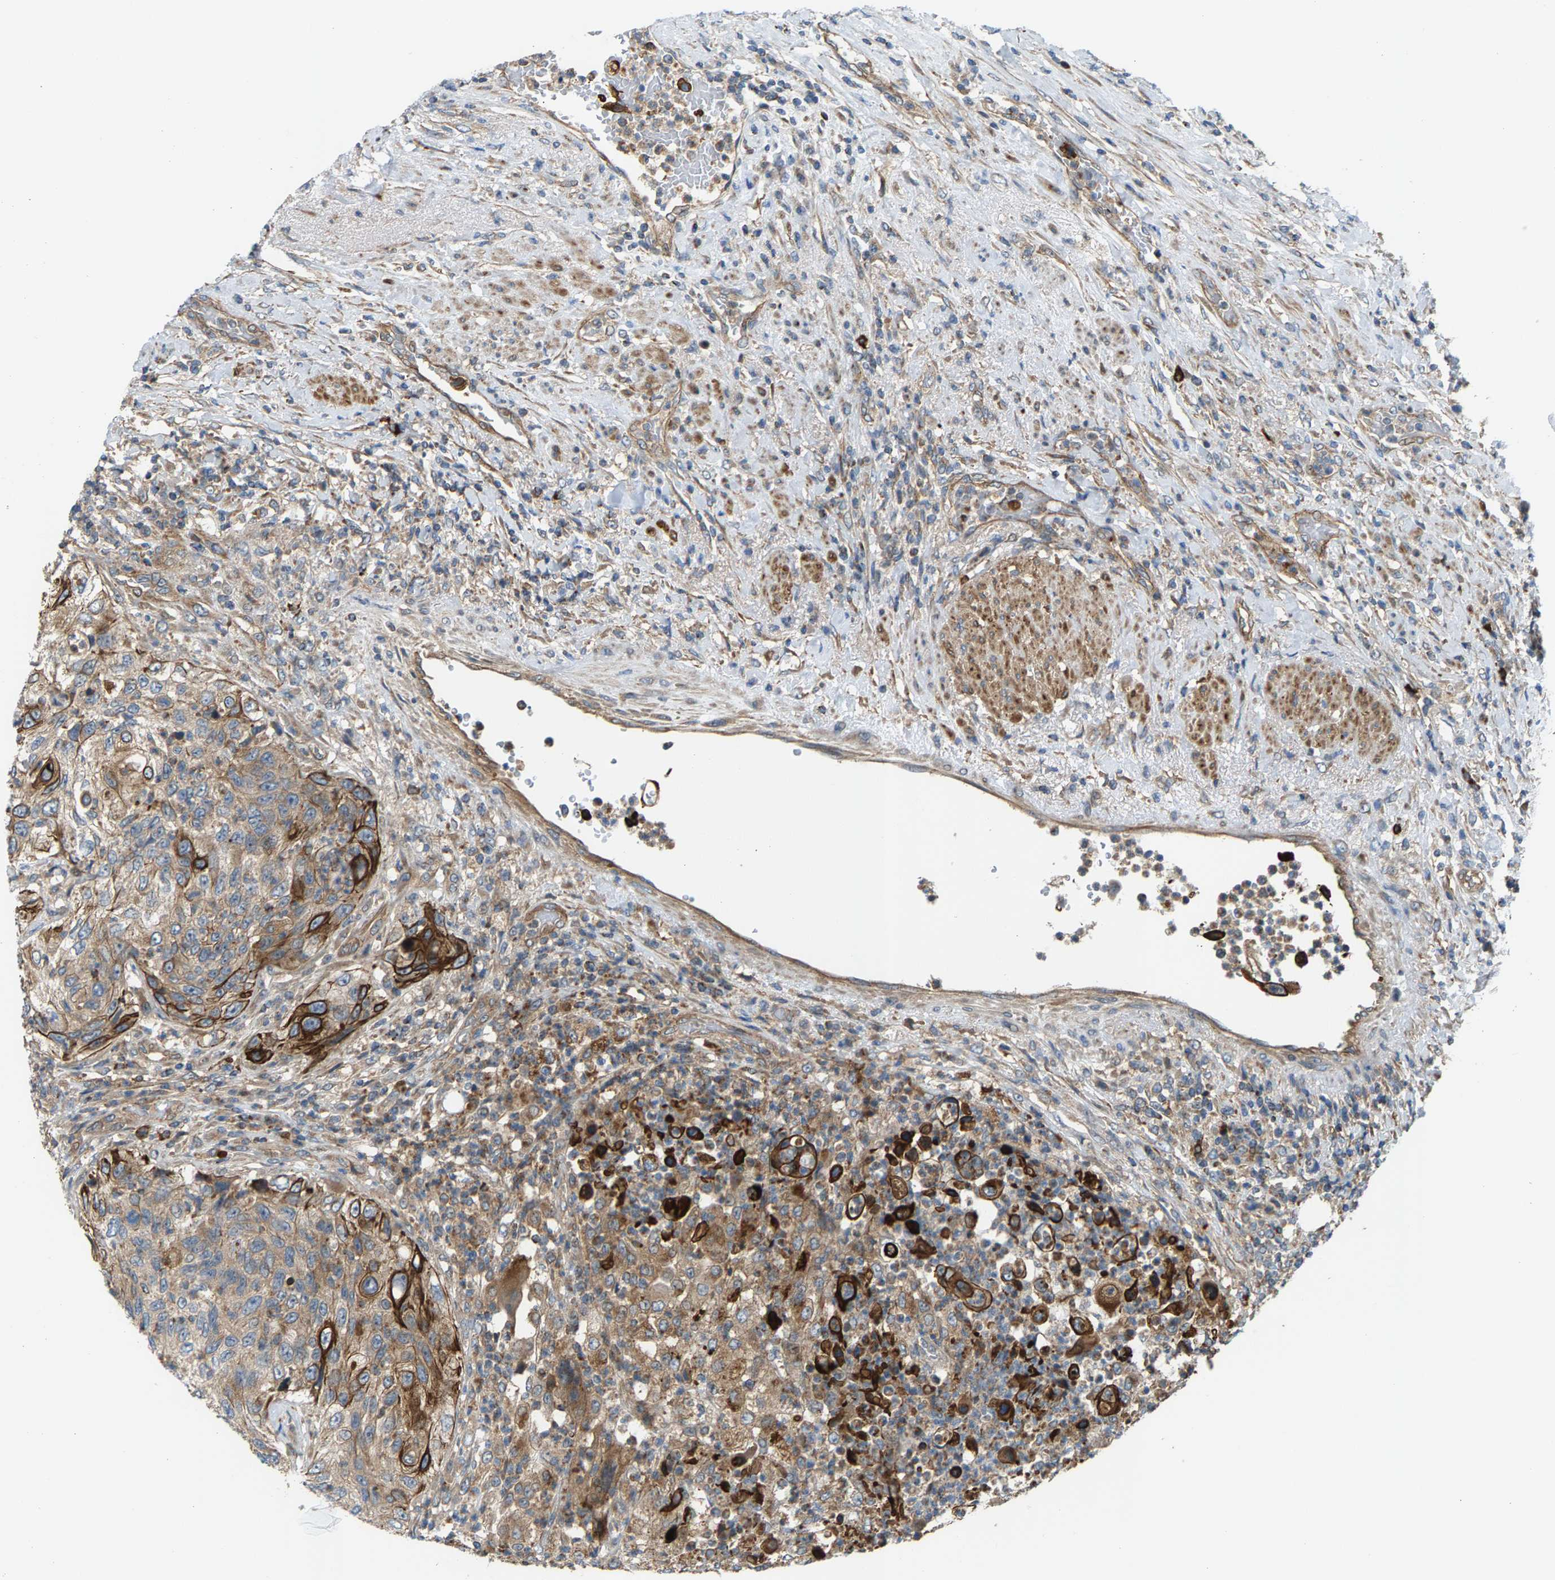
{"staining": {"intensity": "strong", "quantity": "<25%", "location": "cytoplasmic/membranous"}, "tissue": "urothelial cancer", "cell_type": "Tumor cells", "image_type": "cancer", "snomed": [{"axis": "morphology", "description": "Urothelial carcinoma, High grade"}, {"axis": "topography", "description": "Urinary bladder"}], "caption": "This is a micrograph of immunohistochemistry staining of urothelial cancer, which shows strong staining in the cytoplasmic/membranous of tumor cells.", "gene": "PDCL", "patient": {"sex": "female", "age": 60}}